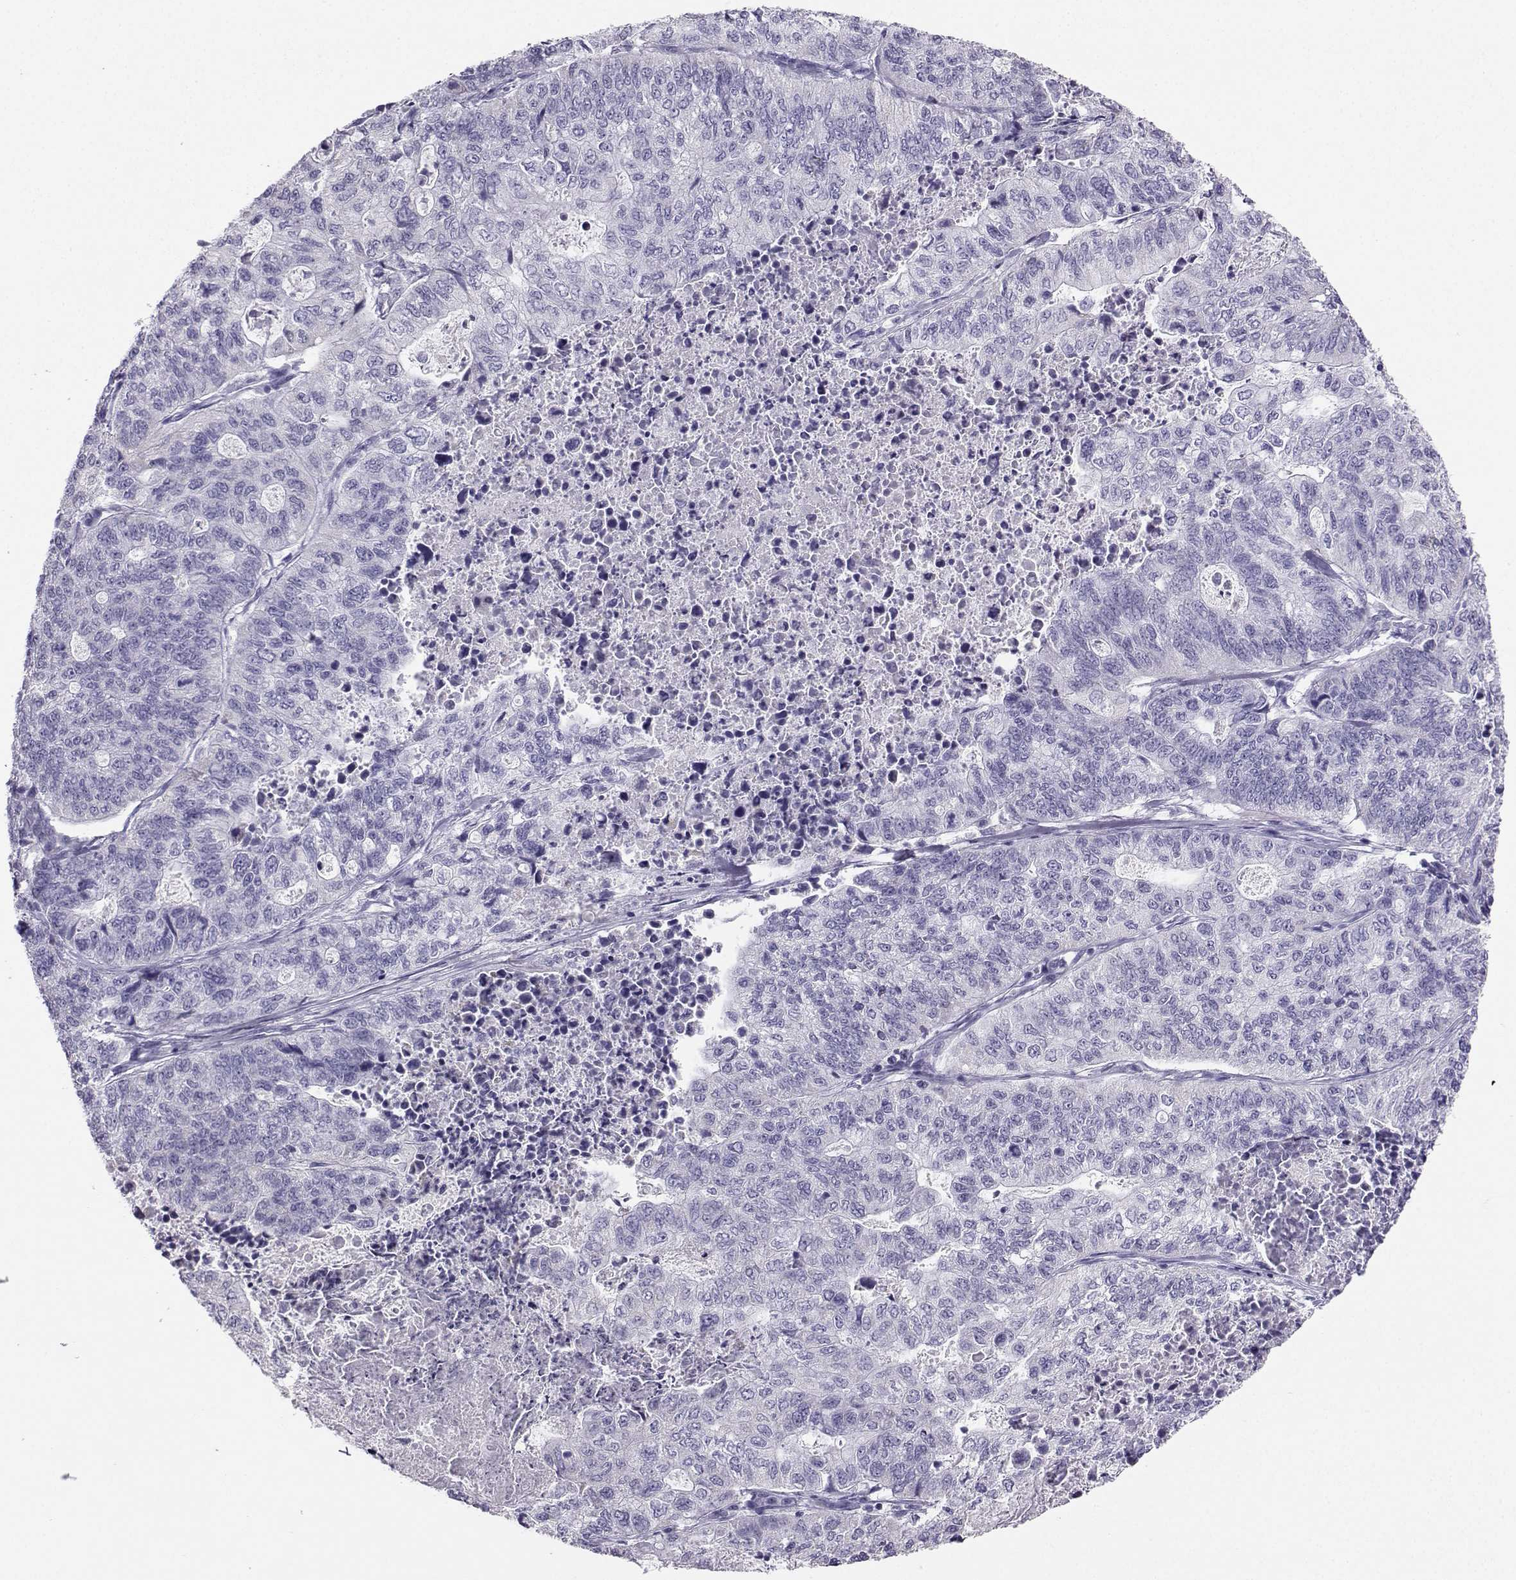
{"staining": {"intensity": "negative", "quantity": "none", "location": "none"}, "tissue": "stomach cancer", "cell_type": "Tumor cells", "image_type": "cancer", "snomed": [{"axis": "morphology", "description": "Adenocarcinoma, NOS"}, {"axis": "topography", "description": "Stomach, upper"}], "caption": "High power microscopy histopathology image of an immunohistochemistry histopathology image of stomach cancer, revealing no significant positivity in tumor cells. (DAB immunohistochemistry (IHC) visualized using brightfield microscopy, high magnification).", "gene": "AVP", "patient": {"sex": "female", "age": 67}}